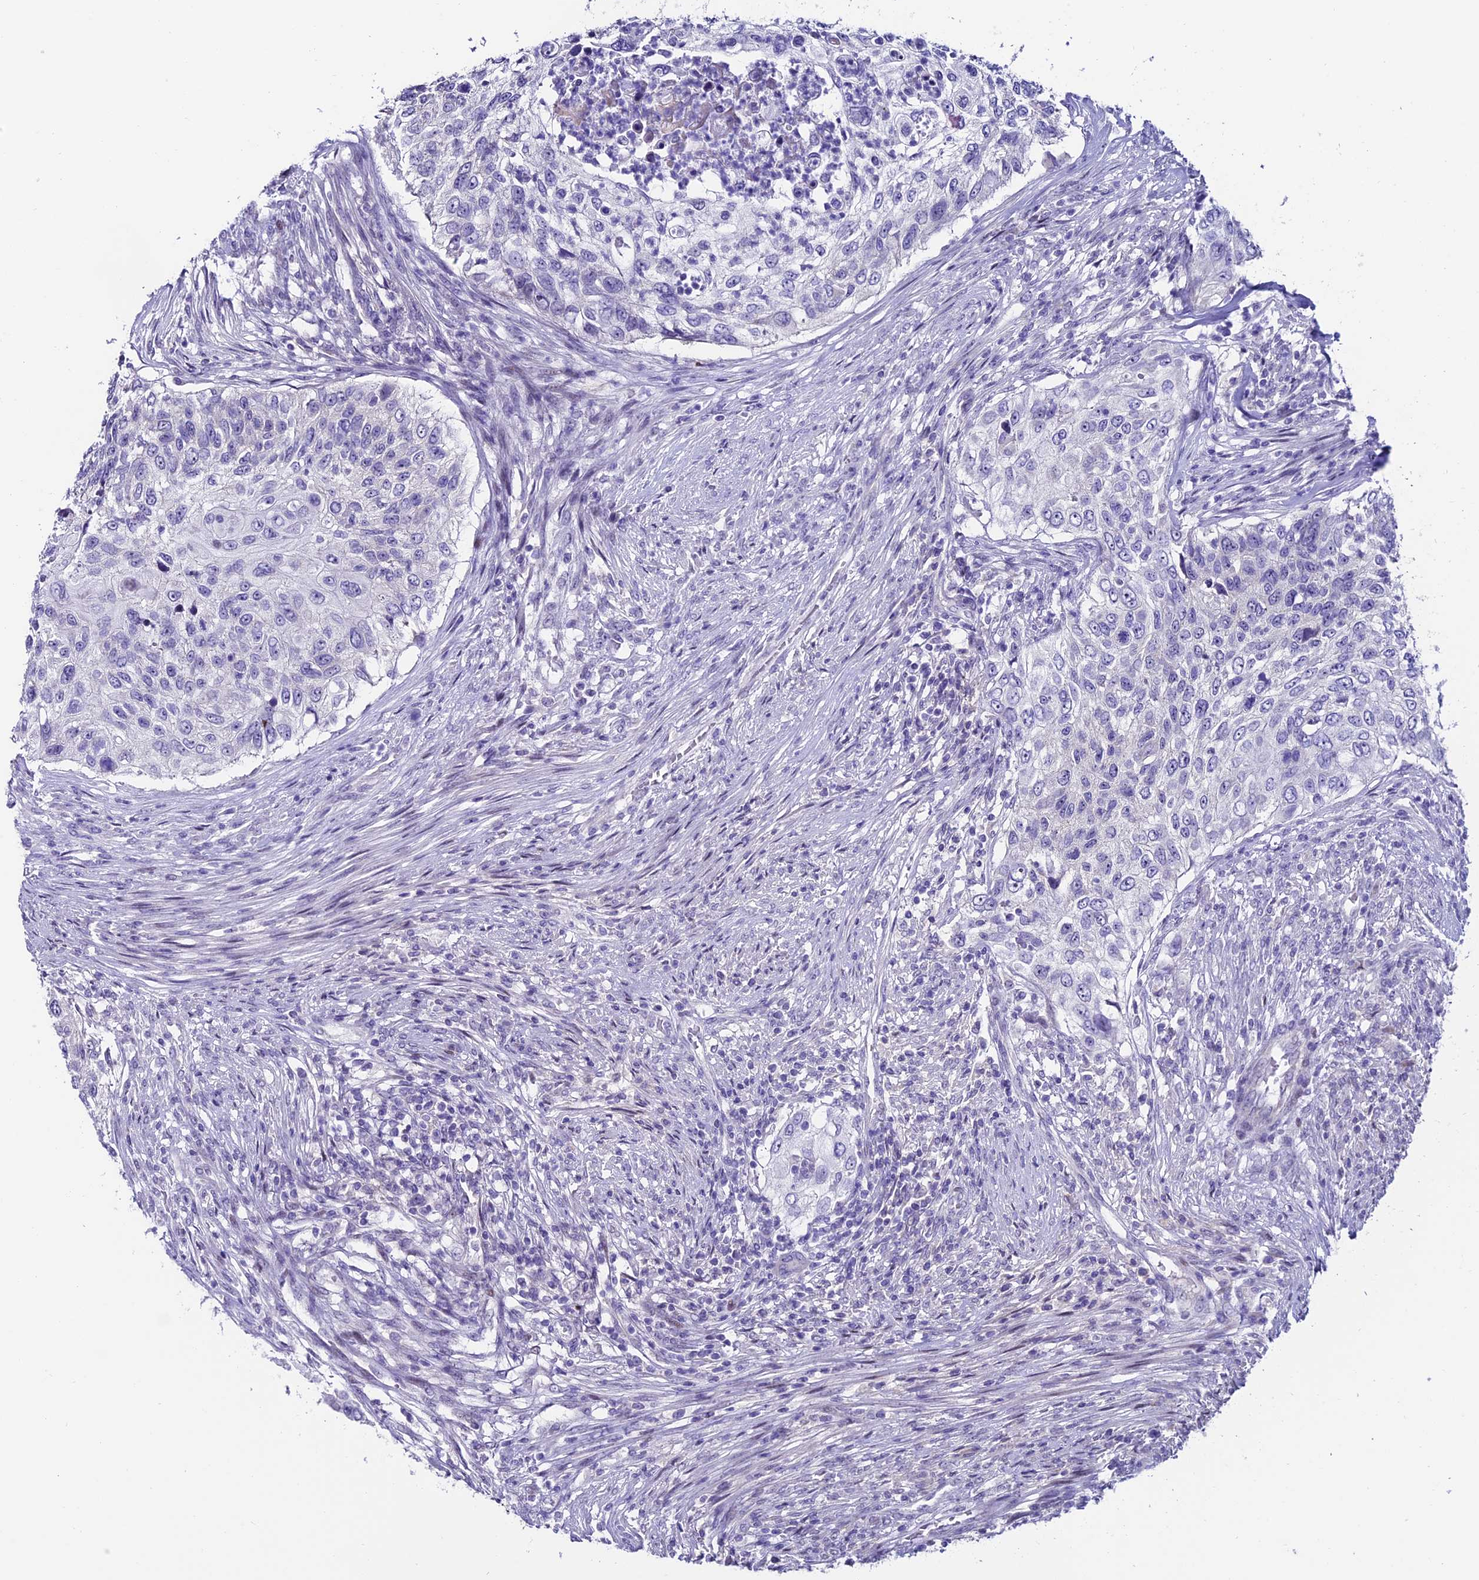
{"staining": {"intensity": "negative", "quantity": "none", "location": "none"}, "tissue": "urothelial cancer", "cell_type": "Tumor cells", "image_type": "cancer", "snomed": [{"axis": "morphology", "description": "Urothelial carcinoma, High grade"}, {"axis": "topography", "description": "Urinary bladder"}], "caption": "IHC photomicrograph of neoplastic tissue: urothelial cancer stained with DAB displays no significant protein staining in tumor cells.", "gene": "SLC10A1", "patient": {"sex": "female", "age": 60}}